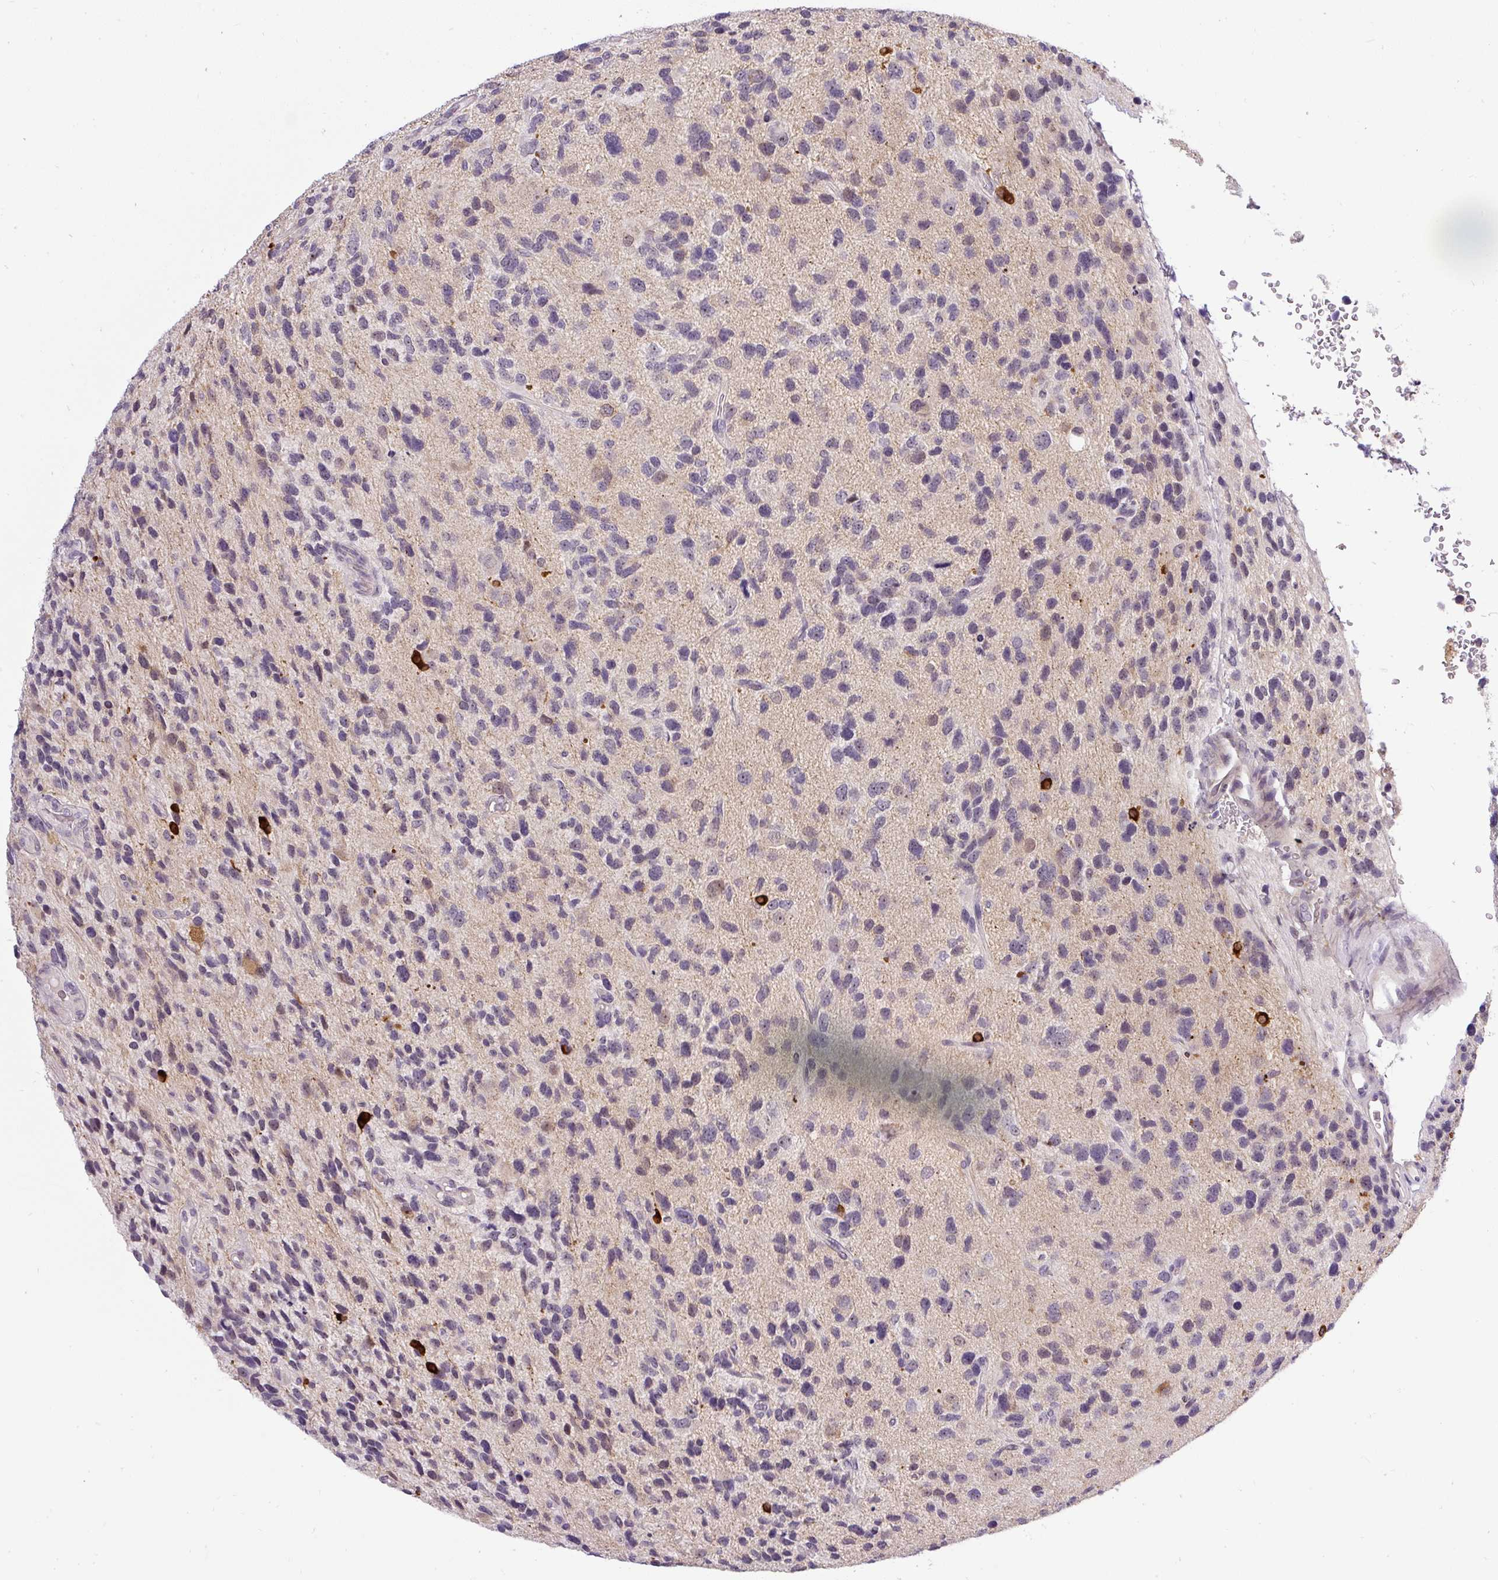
{"staining": {"intensity": "negative", "quantity": "none", "location": "none"}, "tissue": "glioma", "cell_type": "Tumor cells", "image_type": "cancer", "snomed": [{"axis": "morphology", "description": "Glioma, malignant, High grade"}, {"axis": "topography", "description": "Brain"}], "caption": "Immunohistochemistry (IHC) image of human high-grade glioma (malignant) stained for a protein (brown), which reveals no staining in tumor cells. Brightfield microscopy of immunohistochemistry stained with DAB (3,3'-diaminobenzidine) (brown) and hematoxylin (blue), captured at high magnification.", "gene": "FAM117B", "patient": {"sex": "female", "age": 58}}